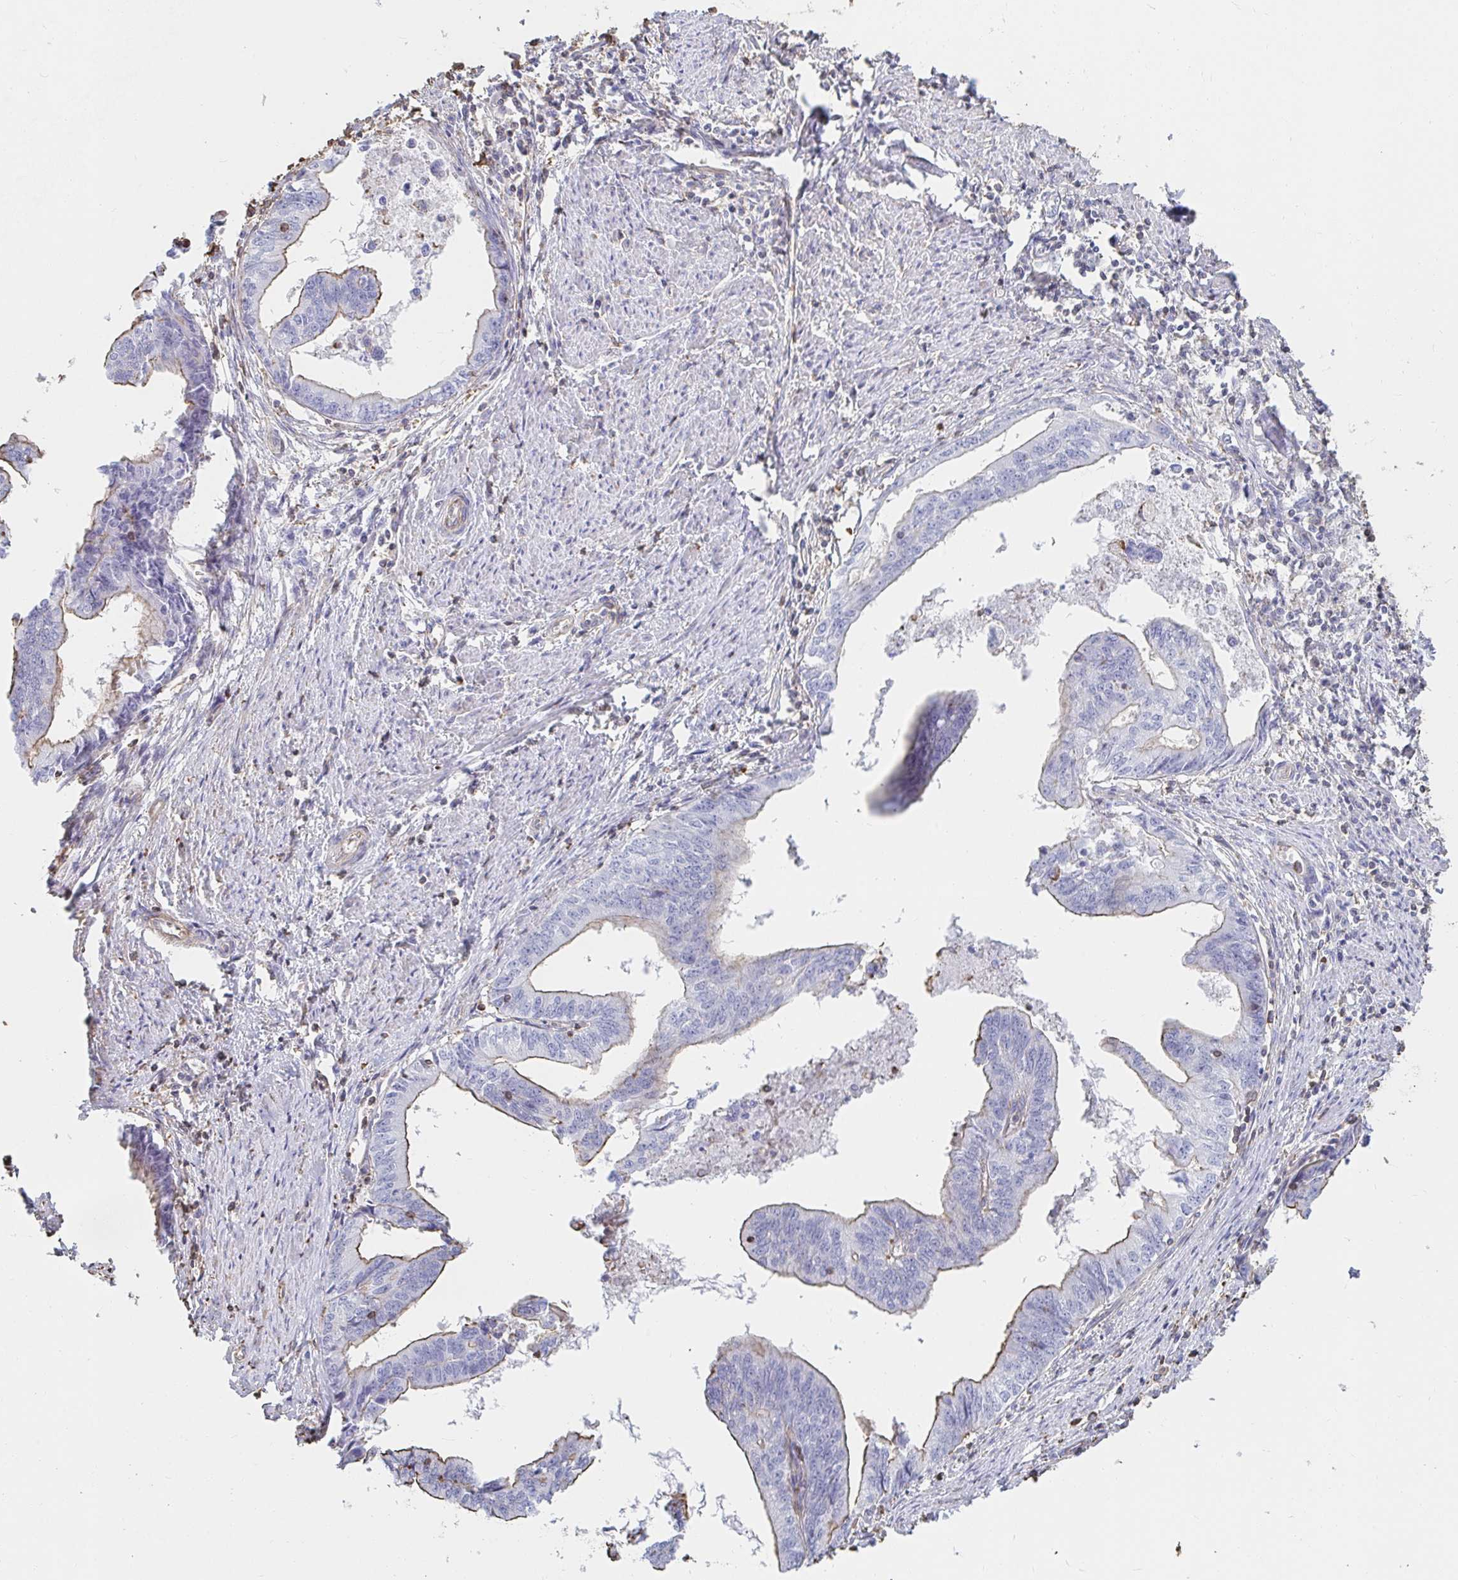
{"staining": {"intensity": "weak", "quantity": "25%-75%", "location": "cytoplasmic/membranous"}, "tissue": "endometrial cancer", "cell_type": "Tumor cells", "image_type": "cancer", "snomed": [{"axis": "morphology", "description": "Adenocarcinoma, NOS"}, {"axis": "topography", "description": "Endometrium"}], "caption": "Immunohistochemical staining of endometrial adenocarcinoma exhibits low levels of weak cytoplasmic/membranous positivity in about 25%-75% of tumor cells.", "gene": "PTPN14", "patient": {"sex": "female", "age": 65}}